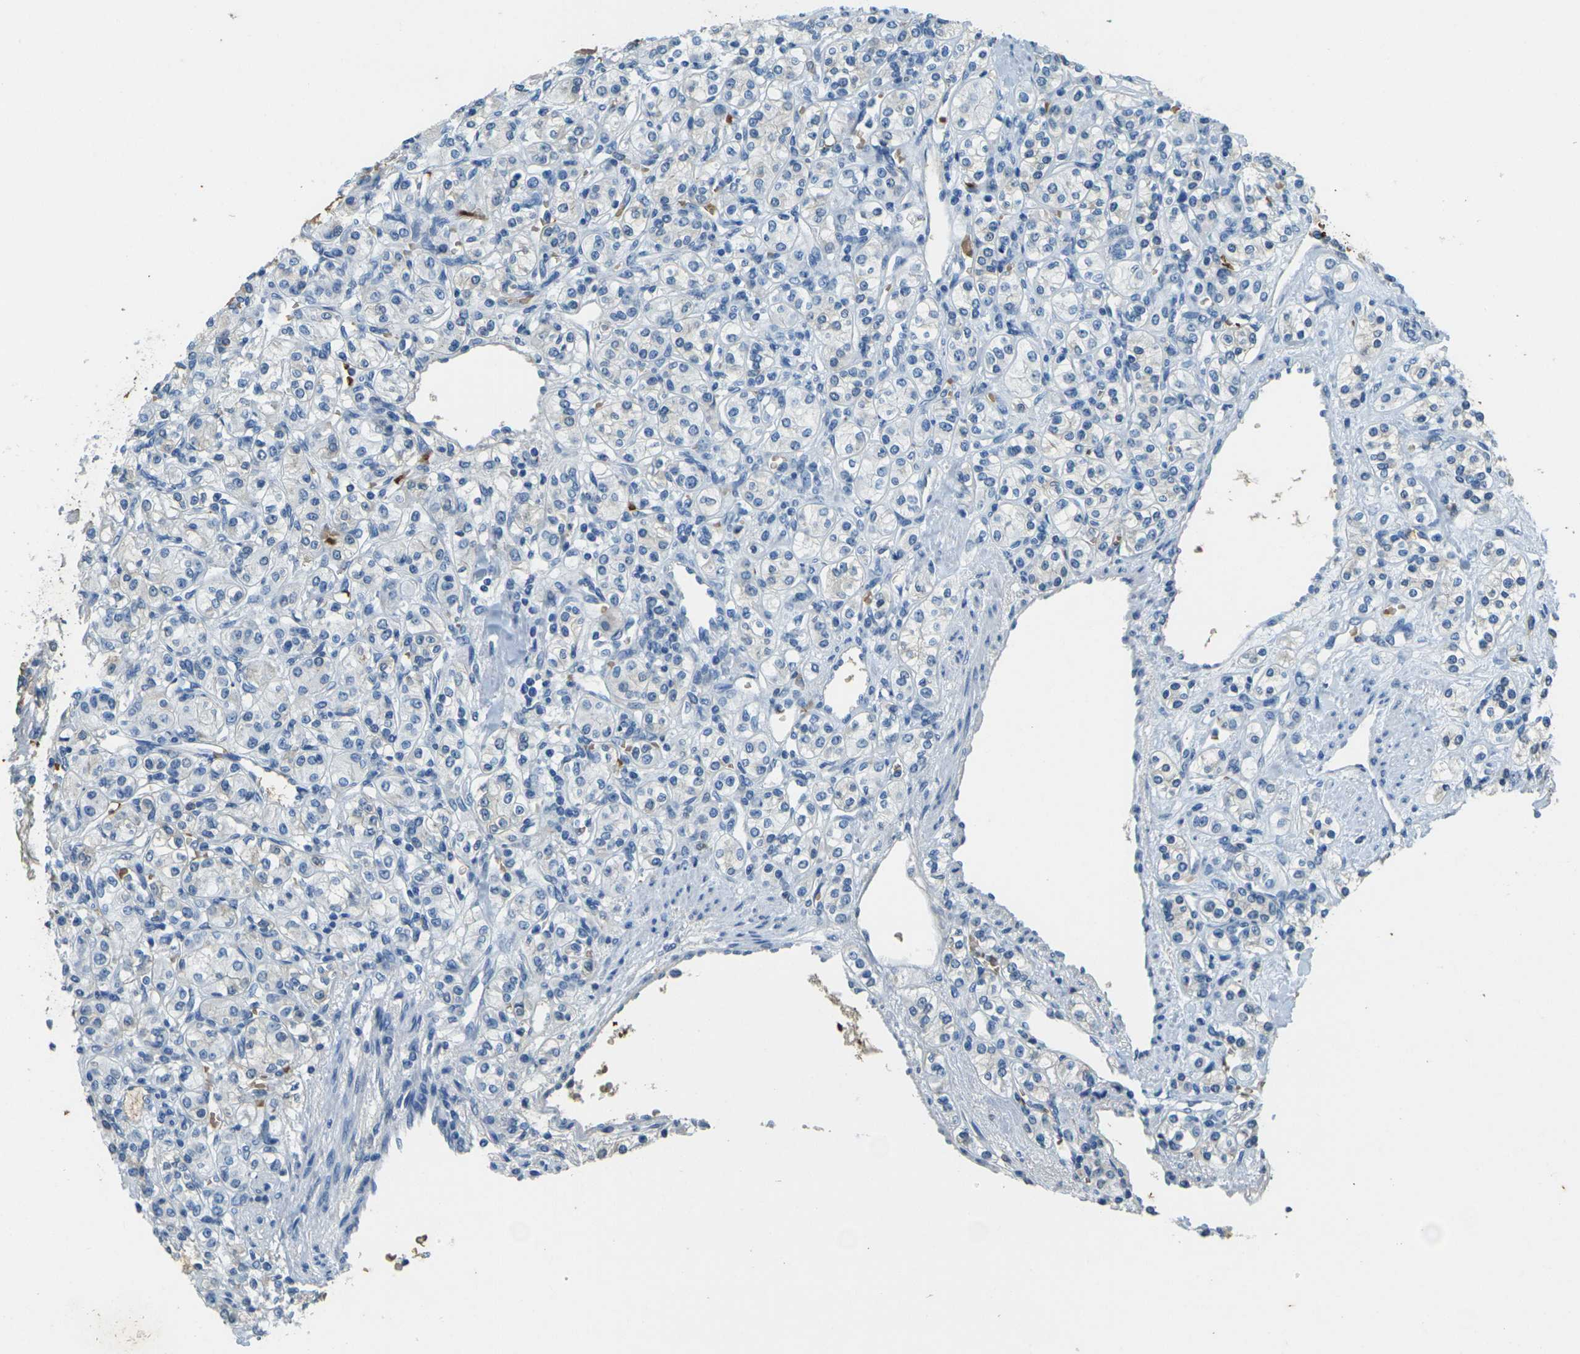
{"staining": {"intensity": "negative", "quantity": "none", "location": "none"}, "tissue": "renal cancer", "cell_type": "Tumor cells", "image_type": "cancer", "snomed": [{"axis": "morphology", "description": "Adenocarcinoma, NOS"}, {"axis": "topography", "description": "Kidney"}], "caption": "High magnification brightfield microscopy of renal cancer (adenocarcinoma) stained with DAB (3,3'-diaminobenzidine) (brown) and counterstained with hematoxylin (blue): tumor cells show no significant expression.", "gene": "HBB", "patient": {"sex": "male", "age": 77}}